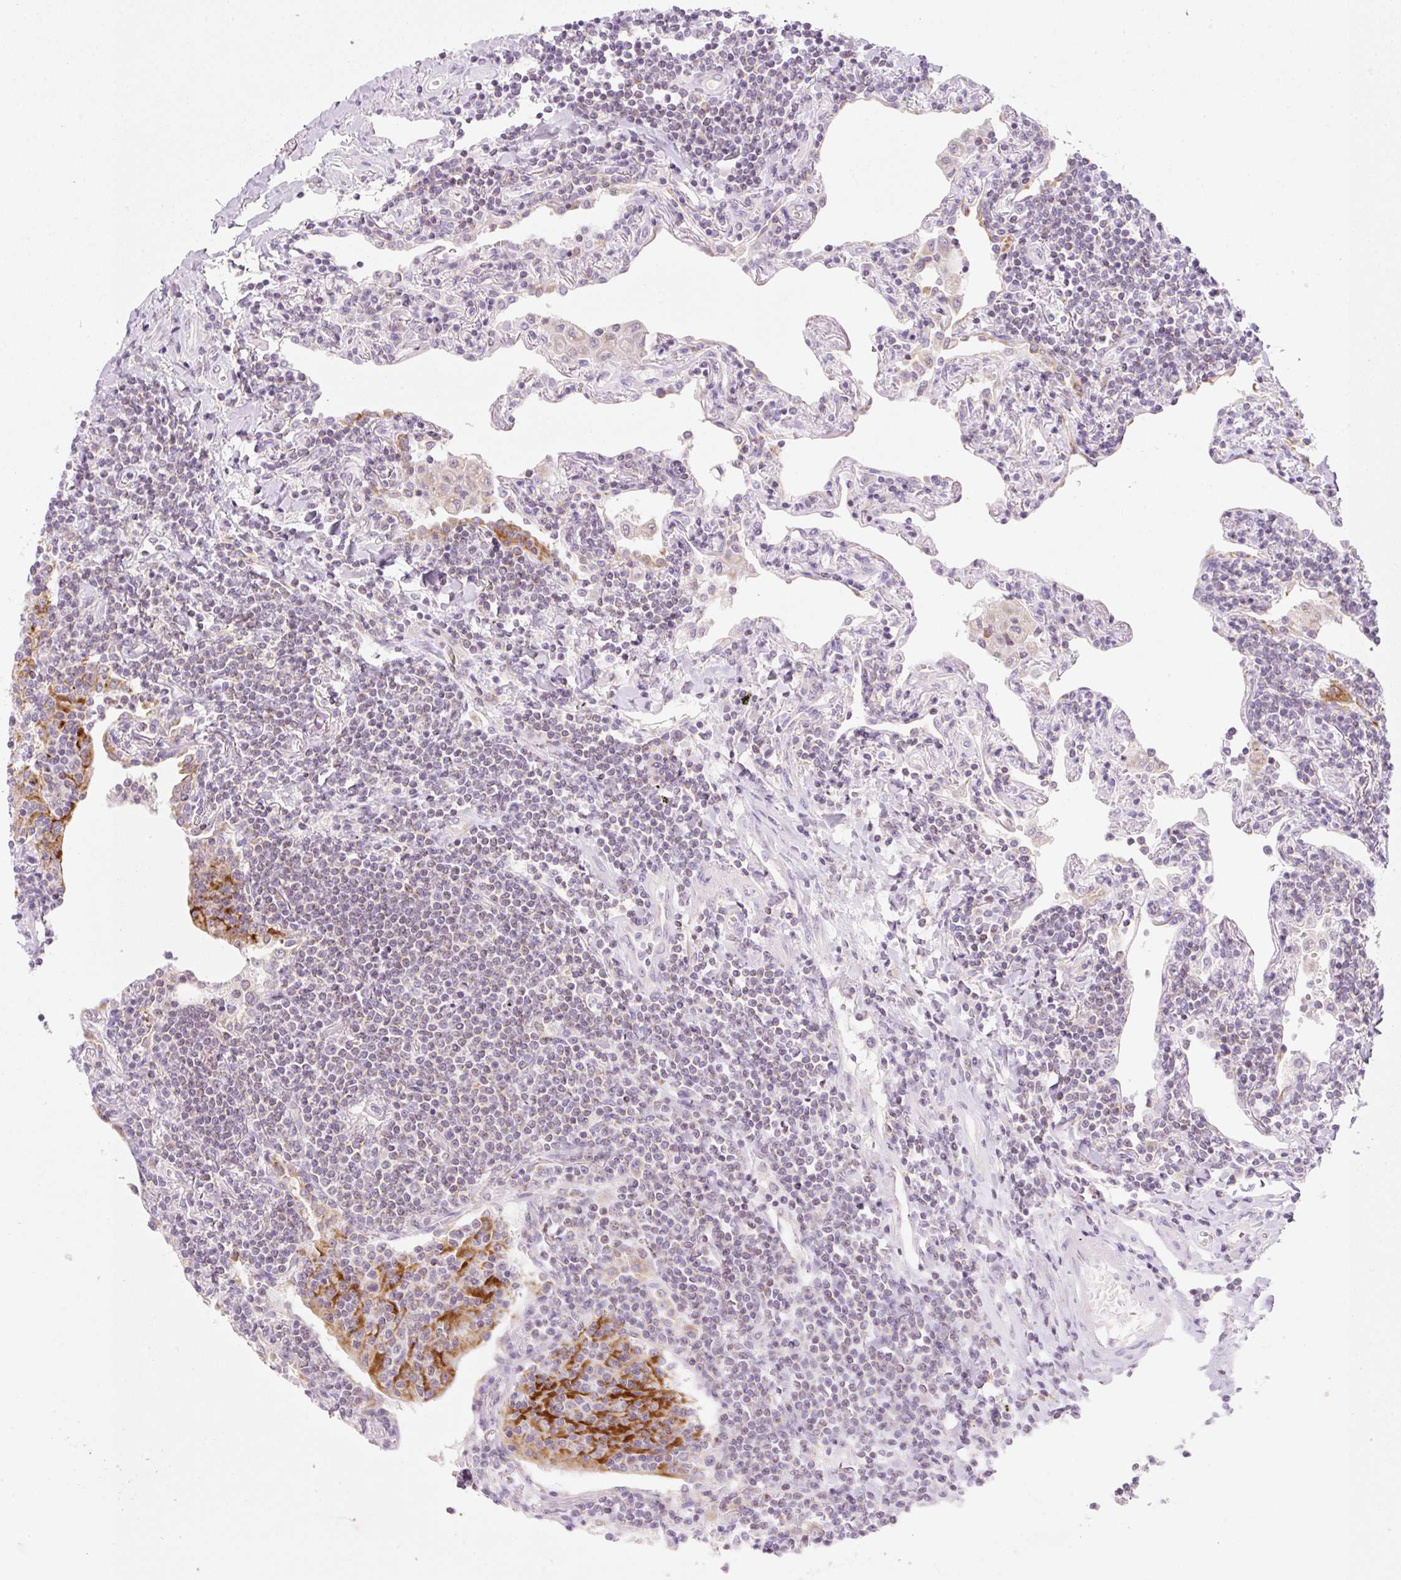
{"staining": {"intensity": "negative", "quantity": "none", "location": "none"}, "tissue": "lymphoma", "cell_type": "Tumor cells", "image_type": "cancer", "snomed": [{"axis": "morphology", "description": "Malignant lymphoma, non-Hodgkin's type, Low grade"}, {"axis": "topography", "description": "Lung"}], "caption": "Micrograph shows no protein staining in tumor cells of lymphoma tissue. (DAB (3,3'-diaminobenzidine) immunohistochemistry, high magnification).", "gene": "FOCAD", "patient": {"sex": "female", "age": 71}}